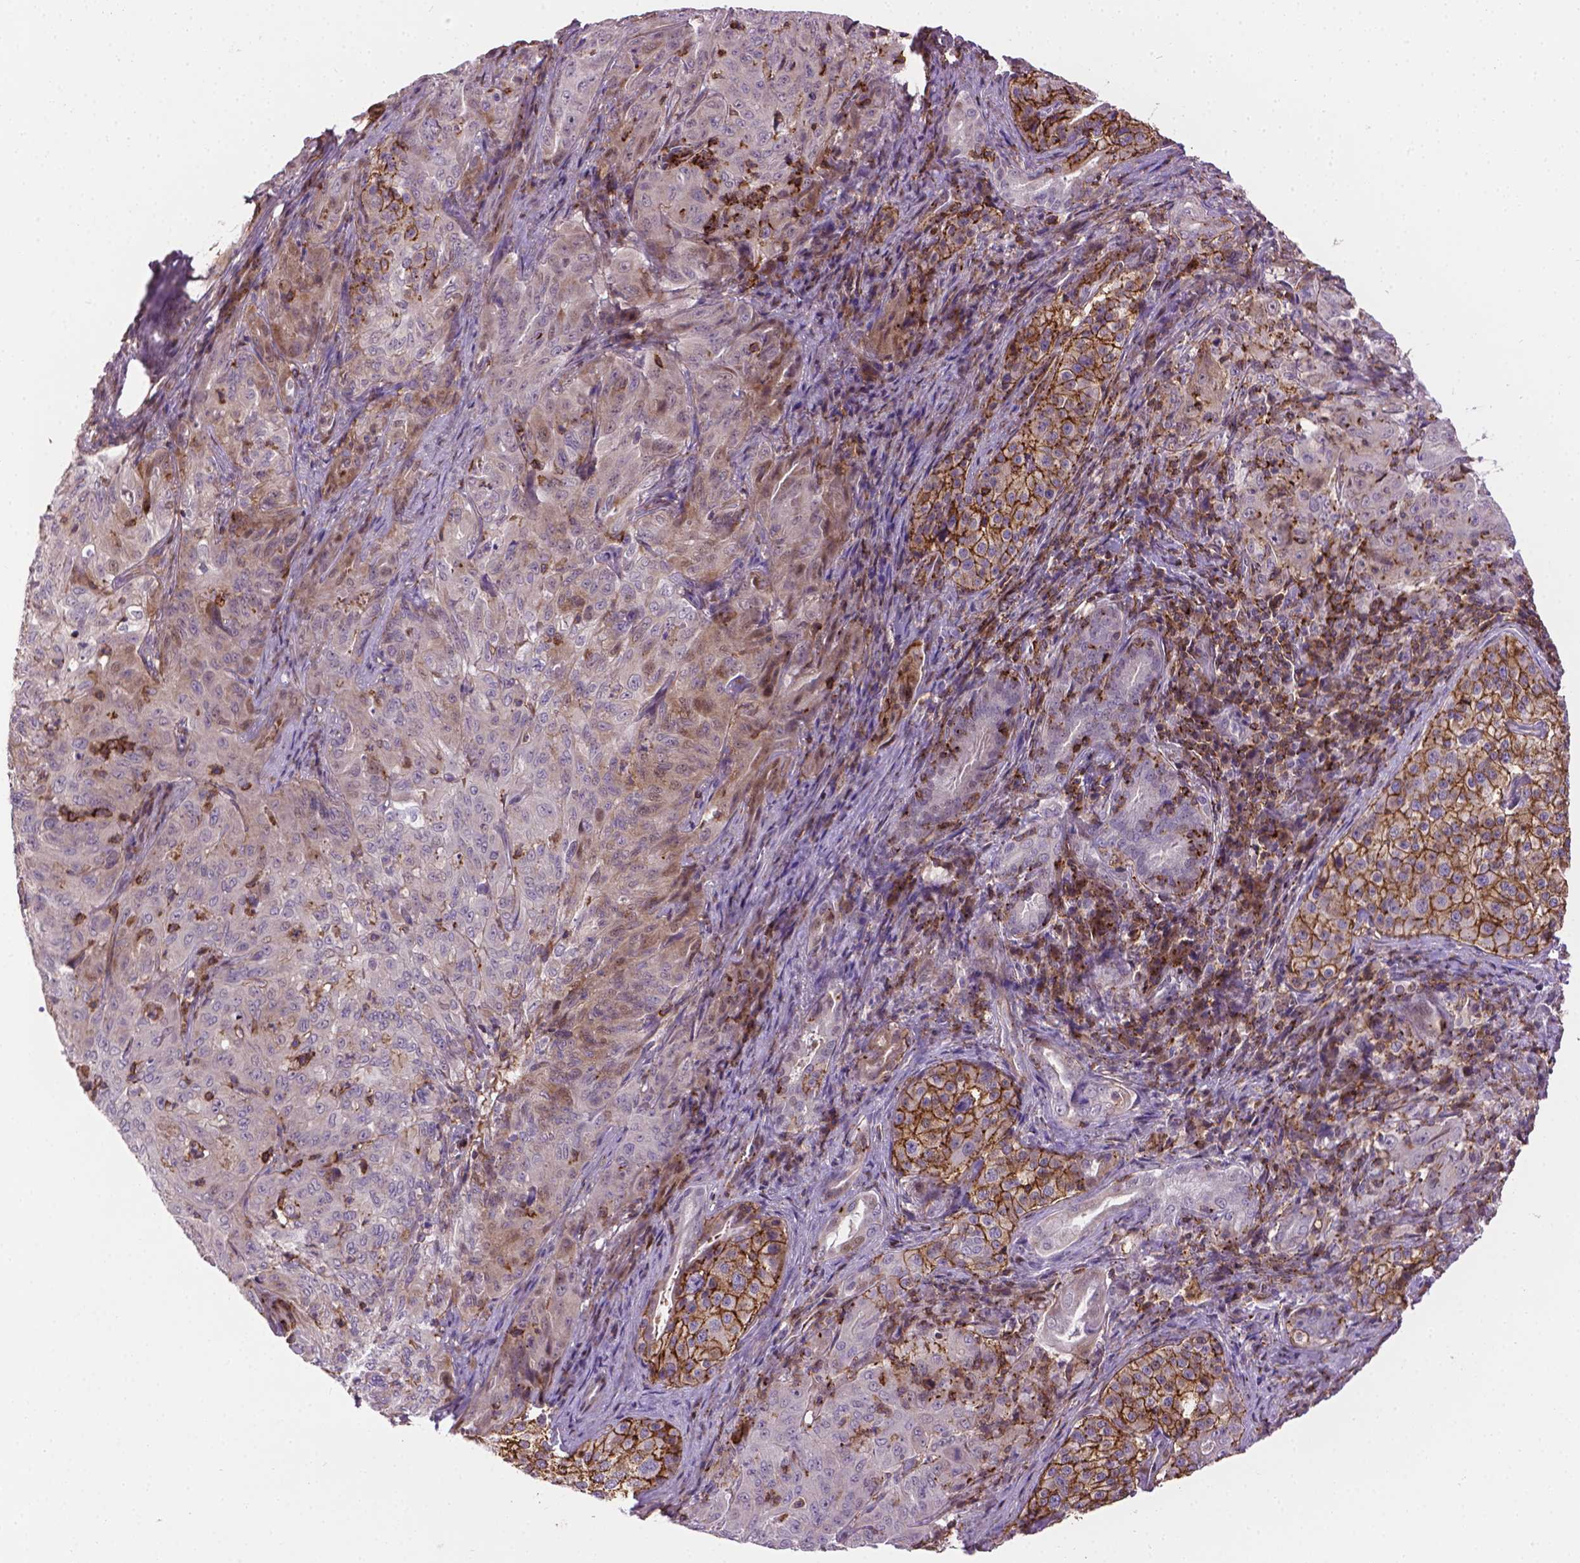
{"staining": {"intensity": "negative", "quantity": "none", "location": "none"}, "tissue": "pancreatic cancer", "cell_type": "Tumor cells", "image_type": "cancer", "snomed": [{"axis": "morphology", "description": "Adenocarcinoma, NOS"}, {"axis": "topography", "description": "Pancreas"}], "caption": "DAB immunohistochemical staining of human pancreatic cancer (adenocarcinoma) displays no significant positivity in tumor cells.", "gene": "ACAD10", "patient": {"sex": "male", "age": 63}}